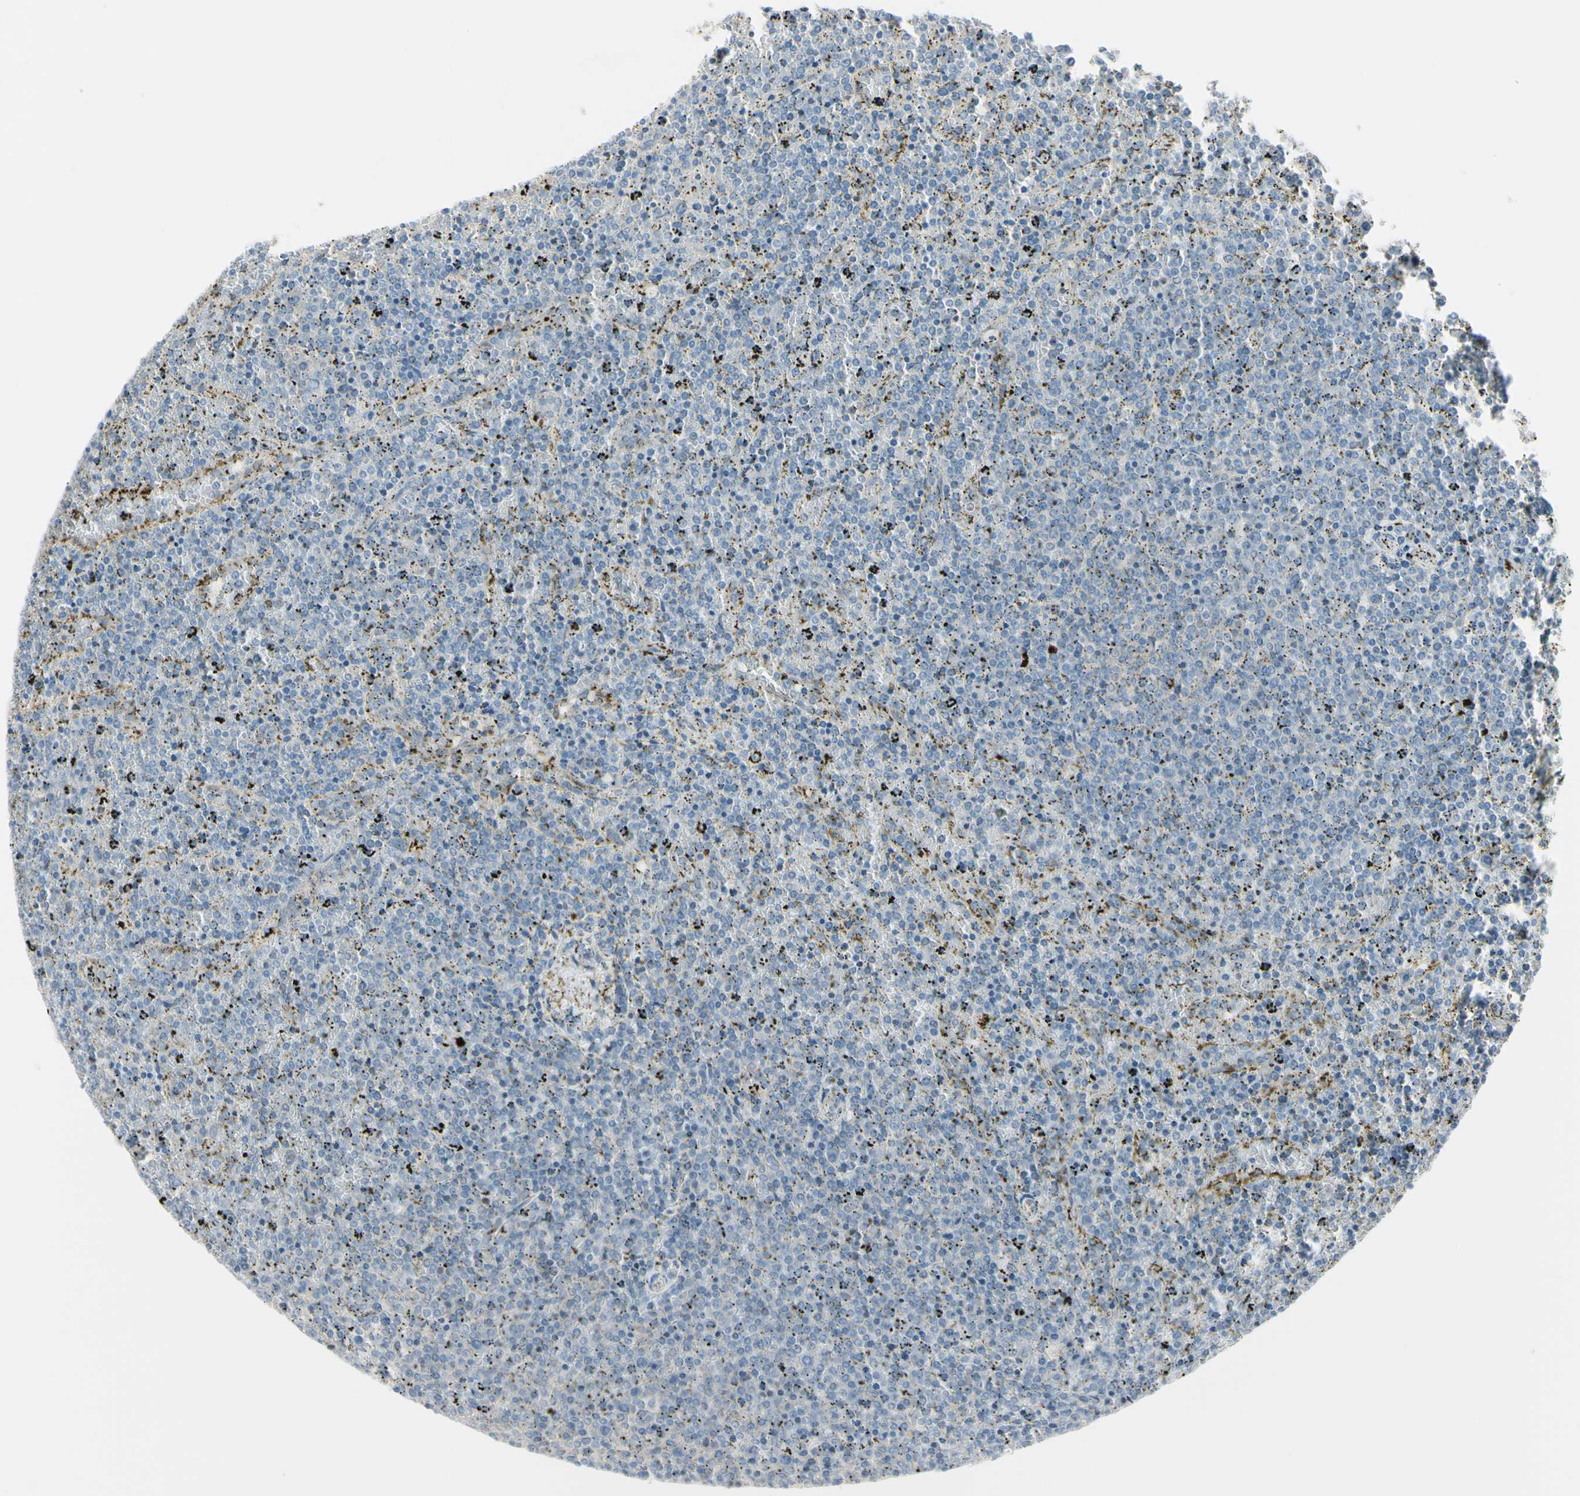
{"staining": {"intensity": "negative", "quantity": "none", "location": "none"}, "tissue": "lymphoma", "cell_type": "Tumor cells", "image_type": "cancer", "snomed": [{"axis": "morphology", "description": "Malignant lymphoma, non-Hodgkin's type, Low grade"}, {"axis": "topography", "description": "Spleen"}], "caption": "High power microscopy histopathology image of an immunohistochemistry (IHC) photomicrograph of malignant lymphoma, non-Hodgkin's type (low-grade), revealing no significant staining in tumor cells.", "gene": "ASB9", "patient": {"sex": "female", "age": 77}}